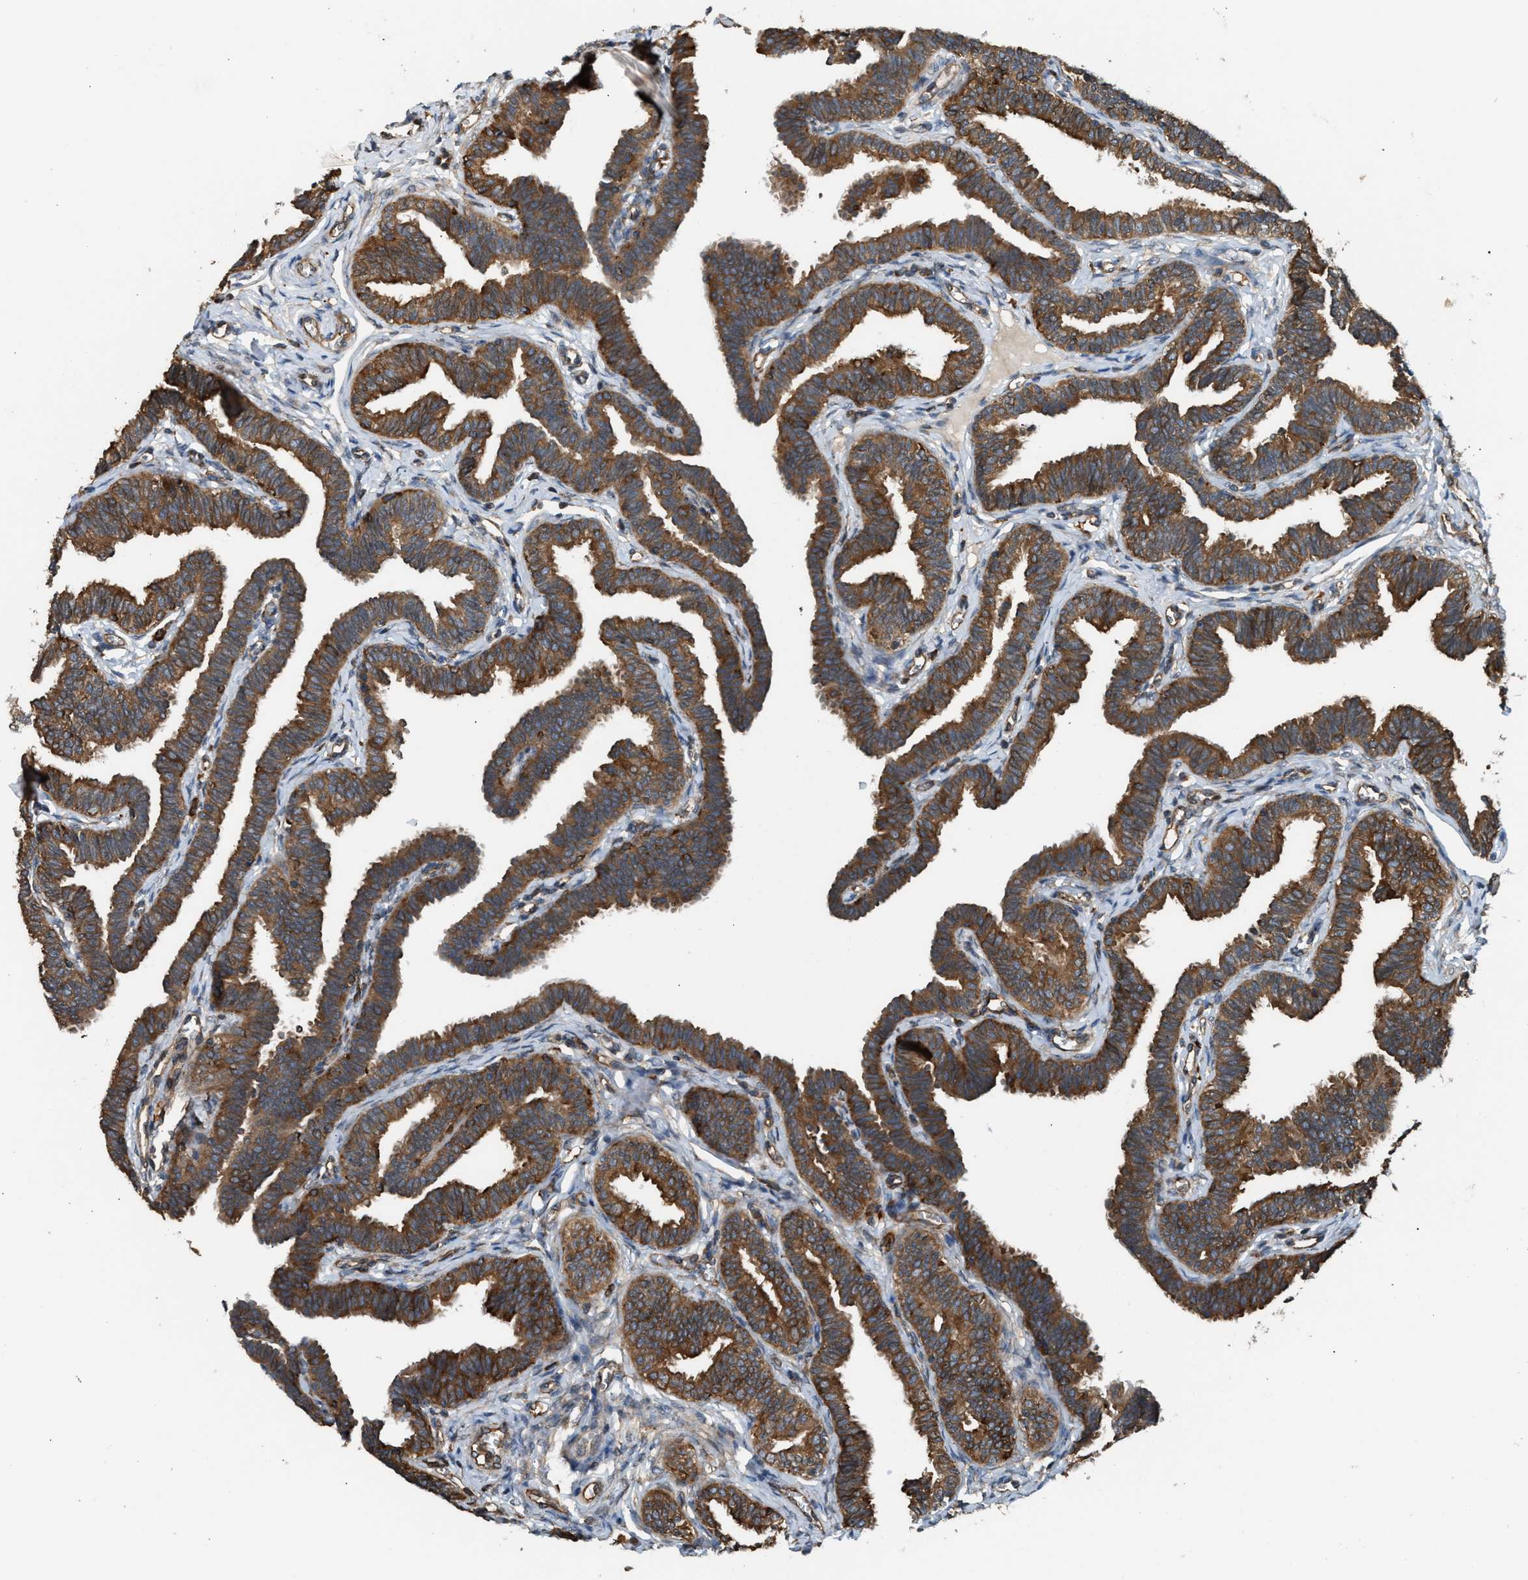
{"staining": {"intensity": "strong", "quantity": ">75%", "location": "cytoplasmic/membranous"}, "tissue": "fallopian tube", "cell_type": "Glandular cells", "image_type": "normal", "snomed": [{"axis": "morphology", "description": "Normal tissue, NOS"}, {"axis": "topography", "description": "Fallopian tube"}, {"axis": "topography", "description": "Ovary"}], "caption": "High-magnification brightfield microscopy of benign fallopian tube stained with DAB (3,3'-diaminobenzidine) (brown) and counterstained with hematoxylin (blue). glandular cells exhibit strong cytoplasmic/membranous staining is seen in about>75% of cells.", "gene": "BAIAP2L1", "patient": {"sex": "female", "age": 23}}